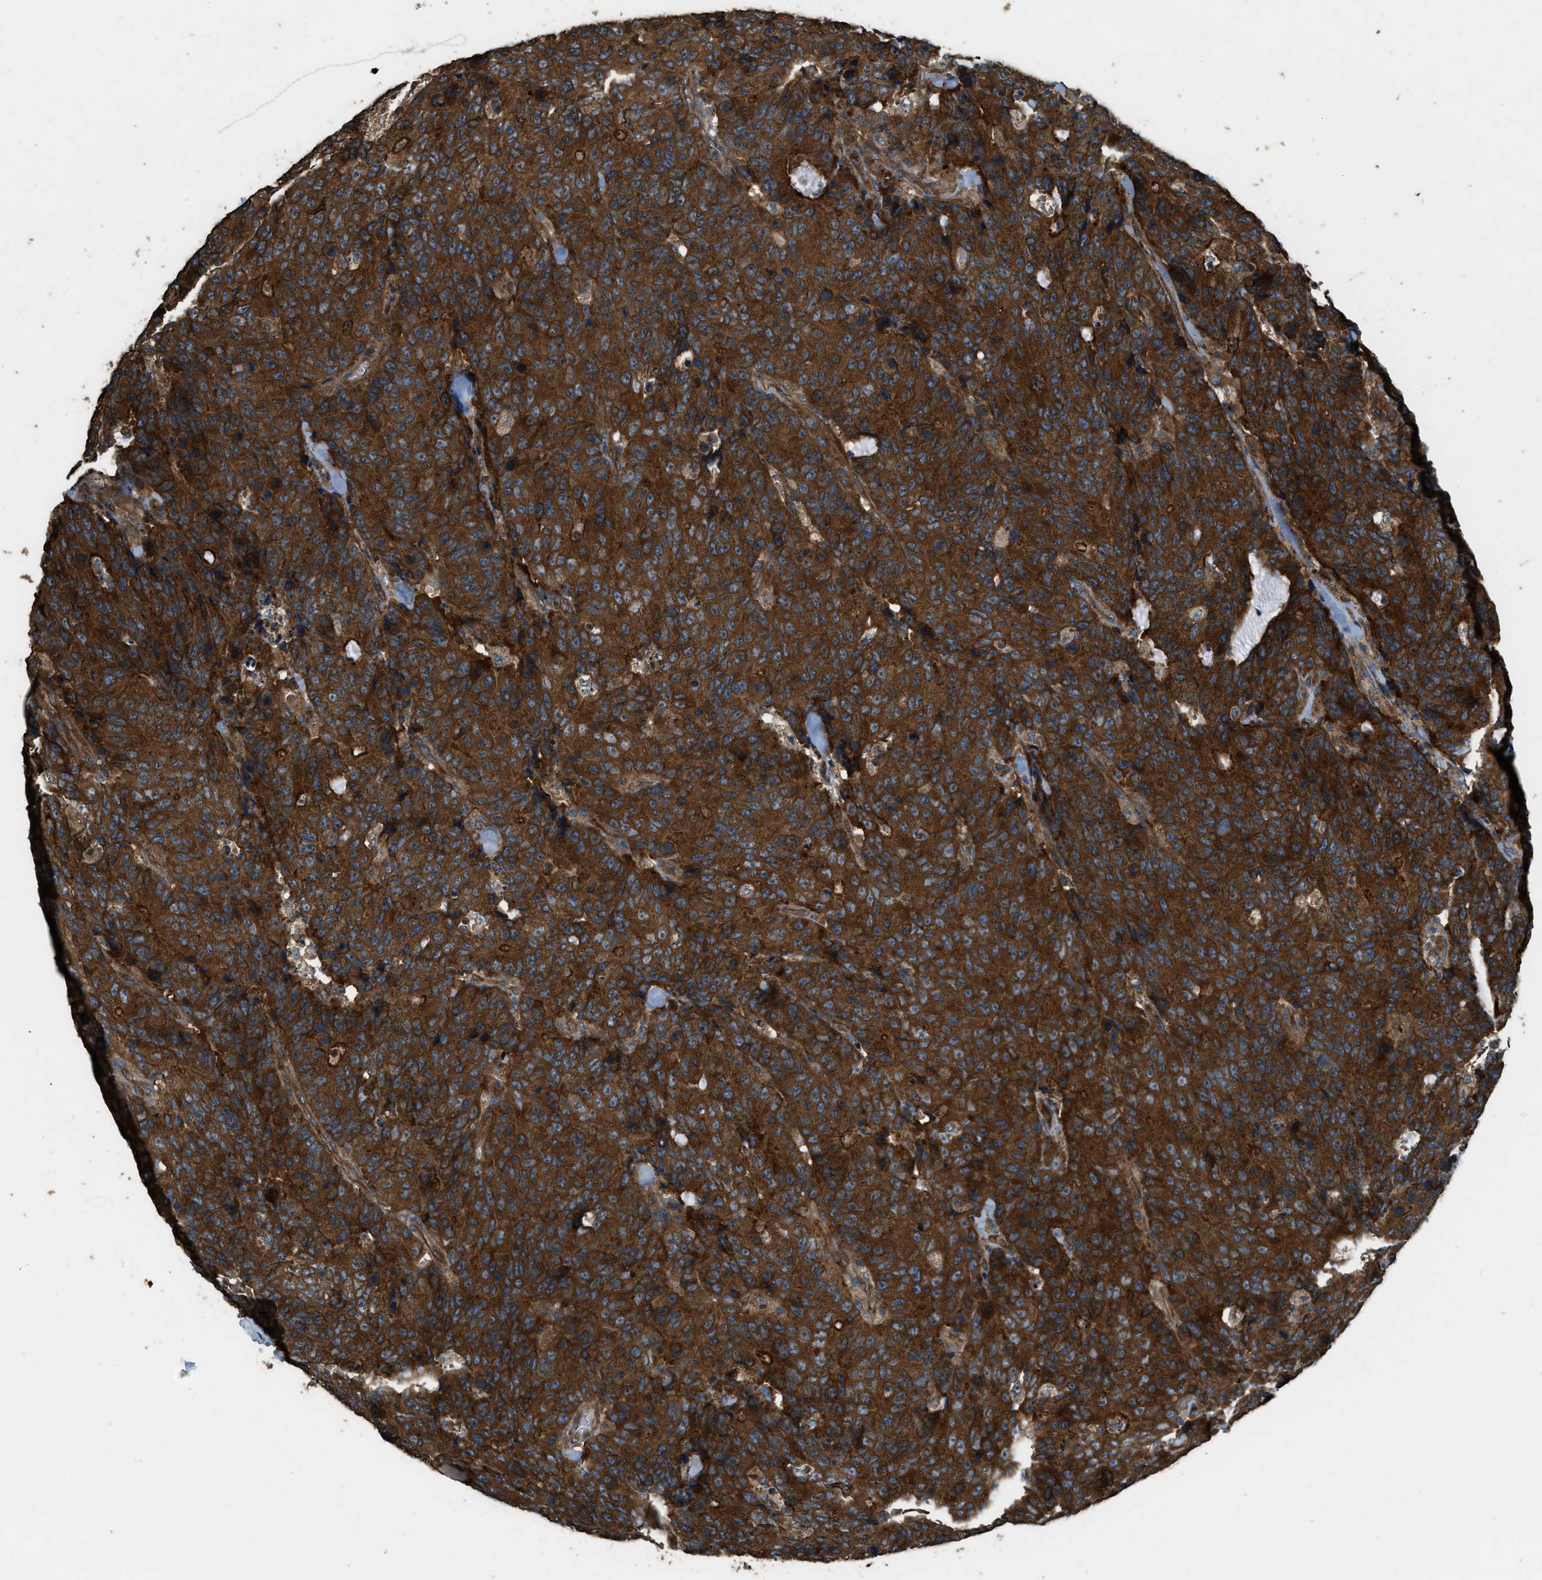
{"staining": {"intensity": "strong", "quantity": ">75%", "location": "cytoplasmic/membranous"}, "tissue": "colorectal cancer", "cell_type": "Tumor cells", "image_type": "cancer", "snomed": [{"axis": "morphology", "description": "Adenocarcinoma, NOS"}, {"axis": "topography", "description": "Colon"}], "caption": "Protein expression analysis of colorectal cancer exhibits strong cytoplasmic/membranous staining in approximately >75% of tumor cells. (brown staining indicates protein expression, while blue staining denotes nuclei).", "gene": "MARS1", "patient": {"sex": "female", "age": 86}}